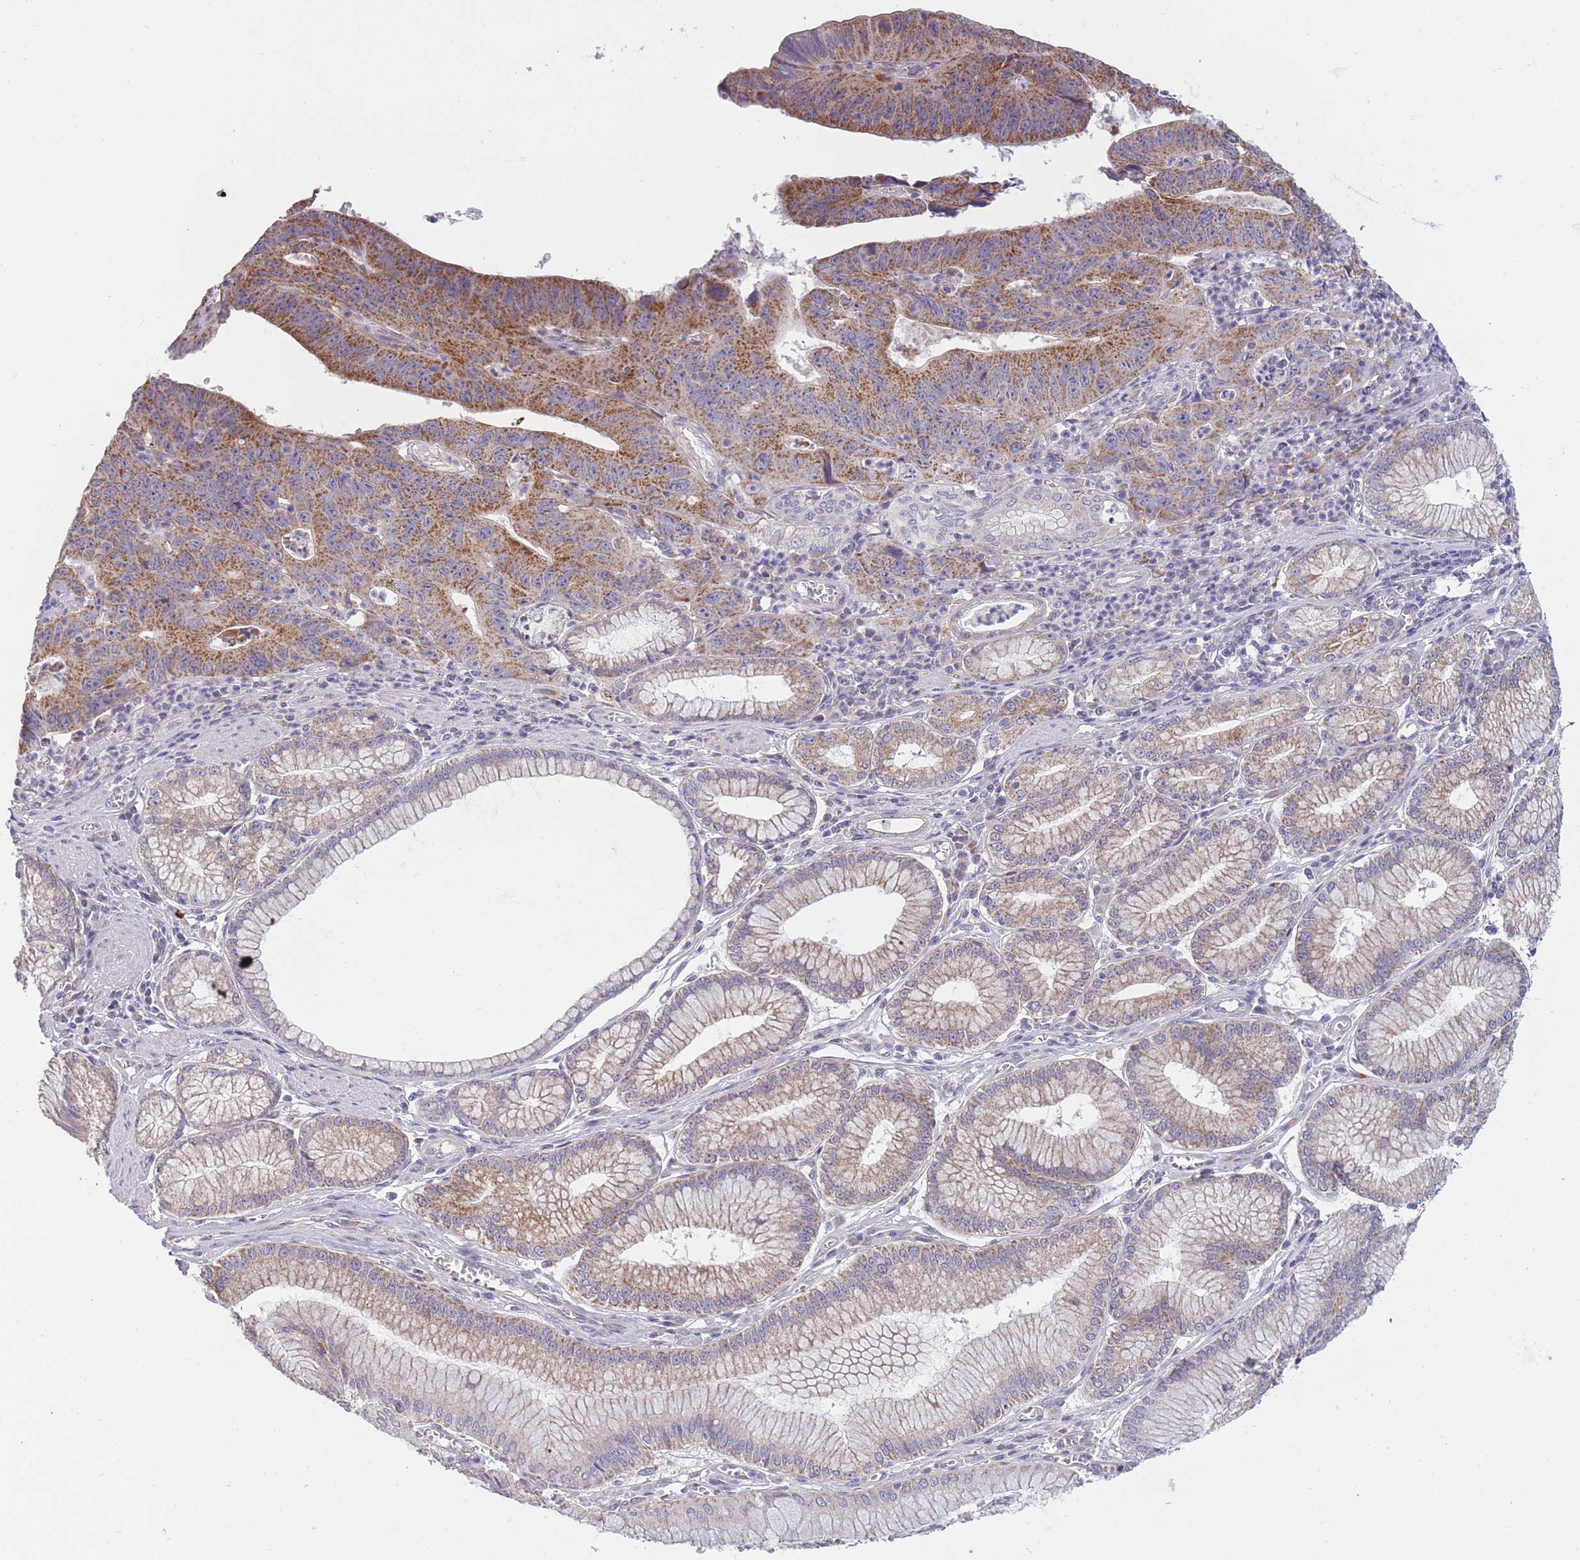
{"staining": {"intensity": "moderate", "quantity": ">75%", "location": "cytoplasmic/membranous"}, "tissue": "stomach cancer", "cell_type": "Tumor cells", "image_type": "cancer", "snomed": [{"axis": "morphology", "description": "Adenocarcinoma, NOS"}, {"axis": "topography", "description": "Stomach"}], "caption": "Stomach adenocarcinoma stained with a protein marker demonstrates moderate staining in tumor cells.", "gene": "MRPS18C", "patient": {"sex": "male", "age": 59}}